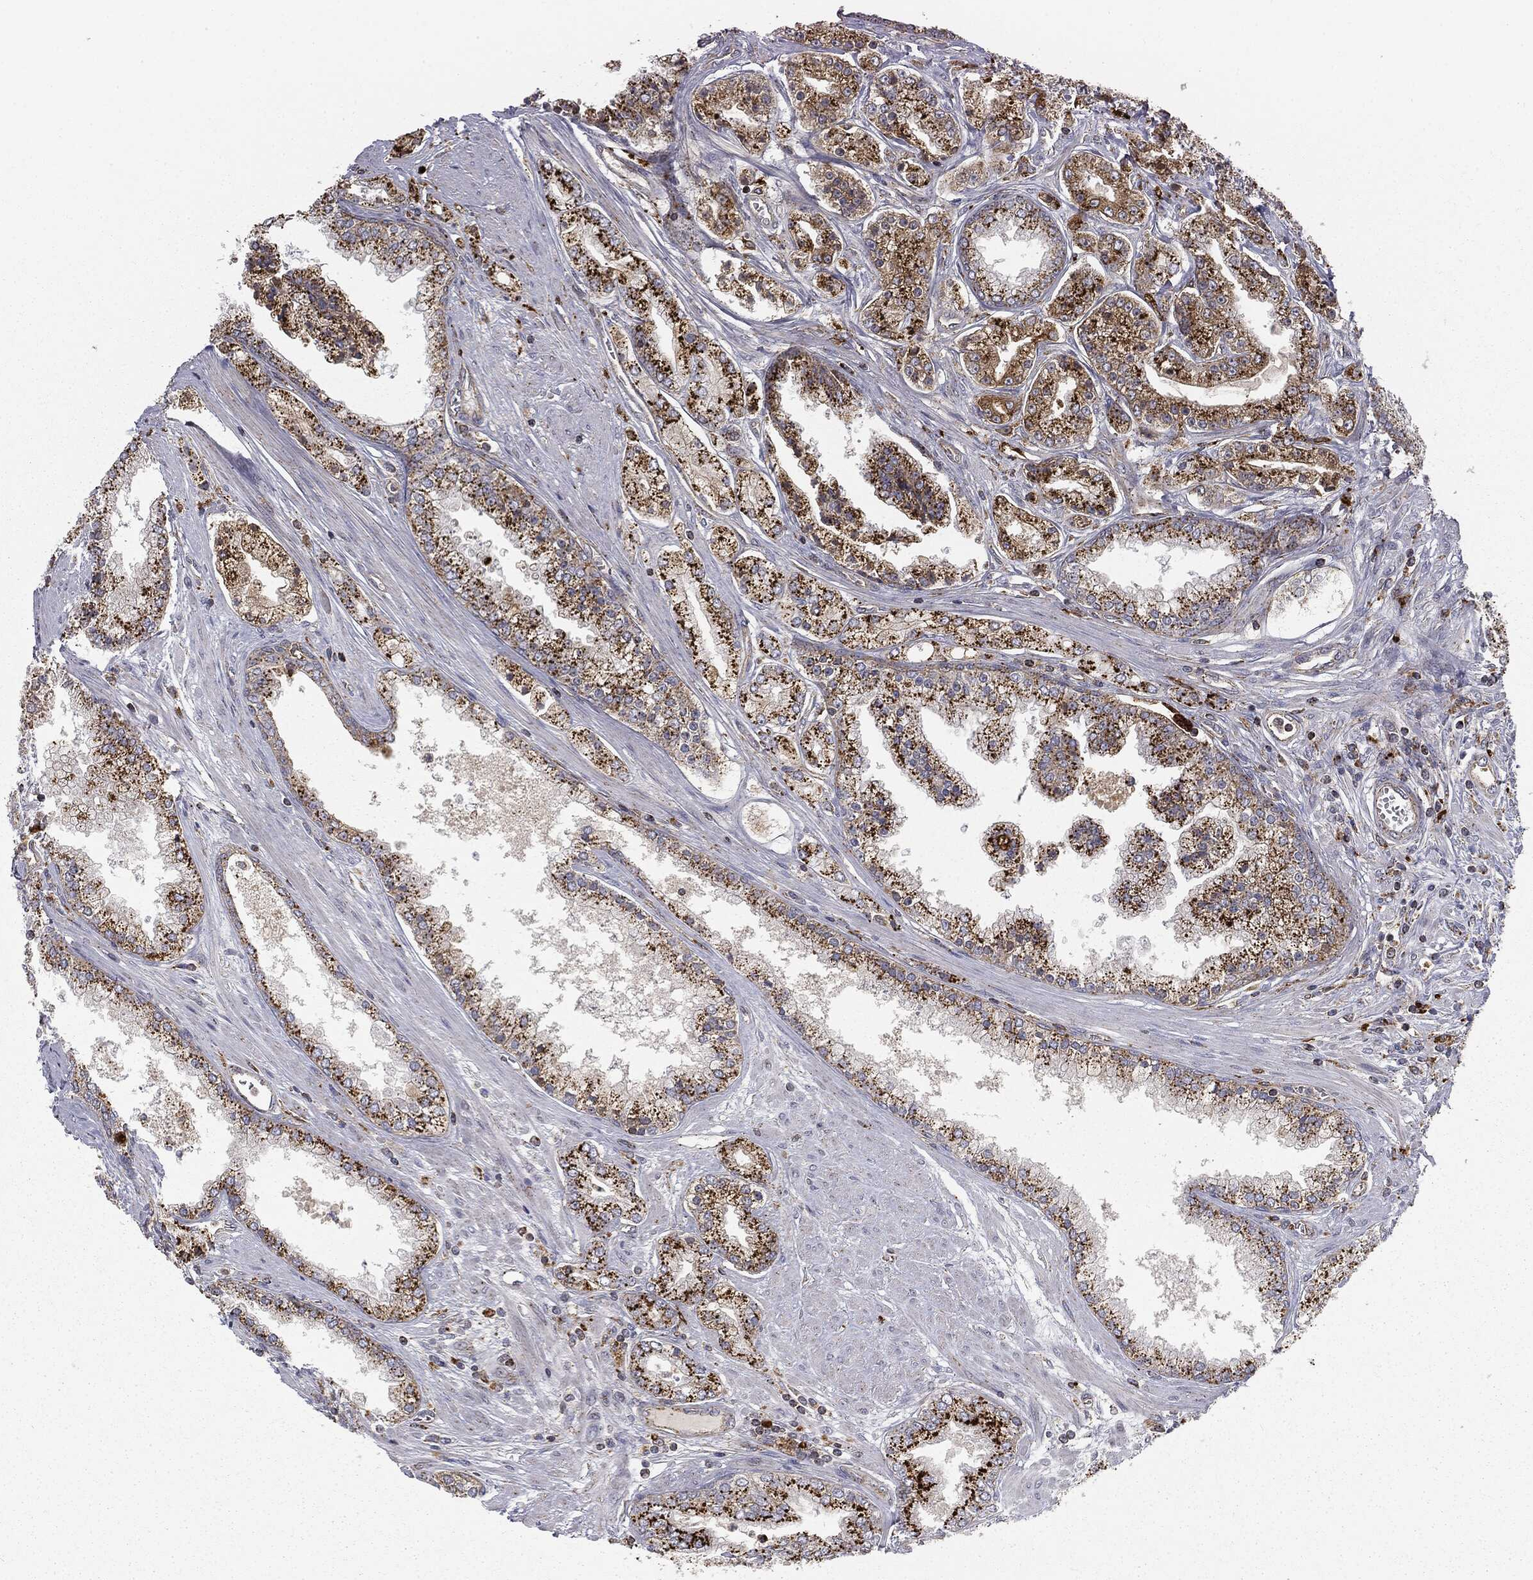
{"staining": {"intensity": "strong", "quantity": ">75%", "location": "cytoplasmic/membranous"}, "tissue": "prostate cancer", "cell_type": "Tumor cells", "image_type": "cancer", "snomed": [{"axis": "morphology", "description": "Adenocarcinoma, High grade"}, {"axis": "topography", "description": "Prostate"}], "caption": "Human prostate adenocarcinoma (high-grade) stained with a protein marker demonstrates strong staining in tumor cells.", "gene": "CTSA", "patient": {"sex": "male", "age": 66}}